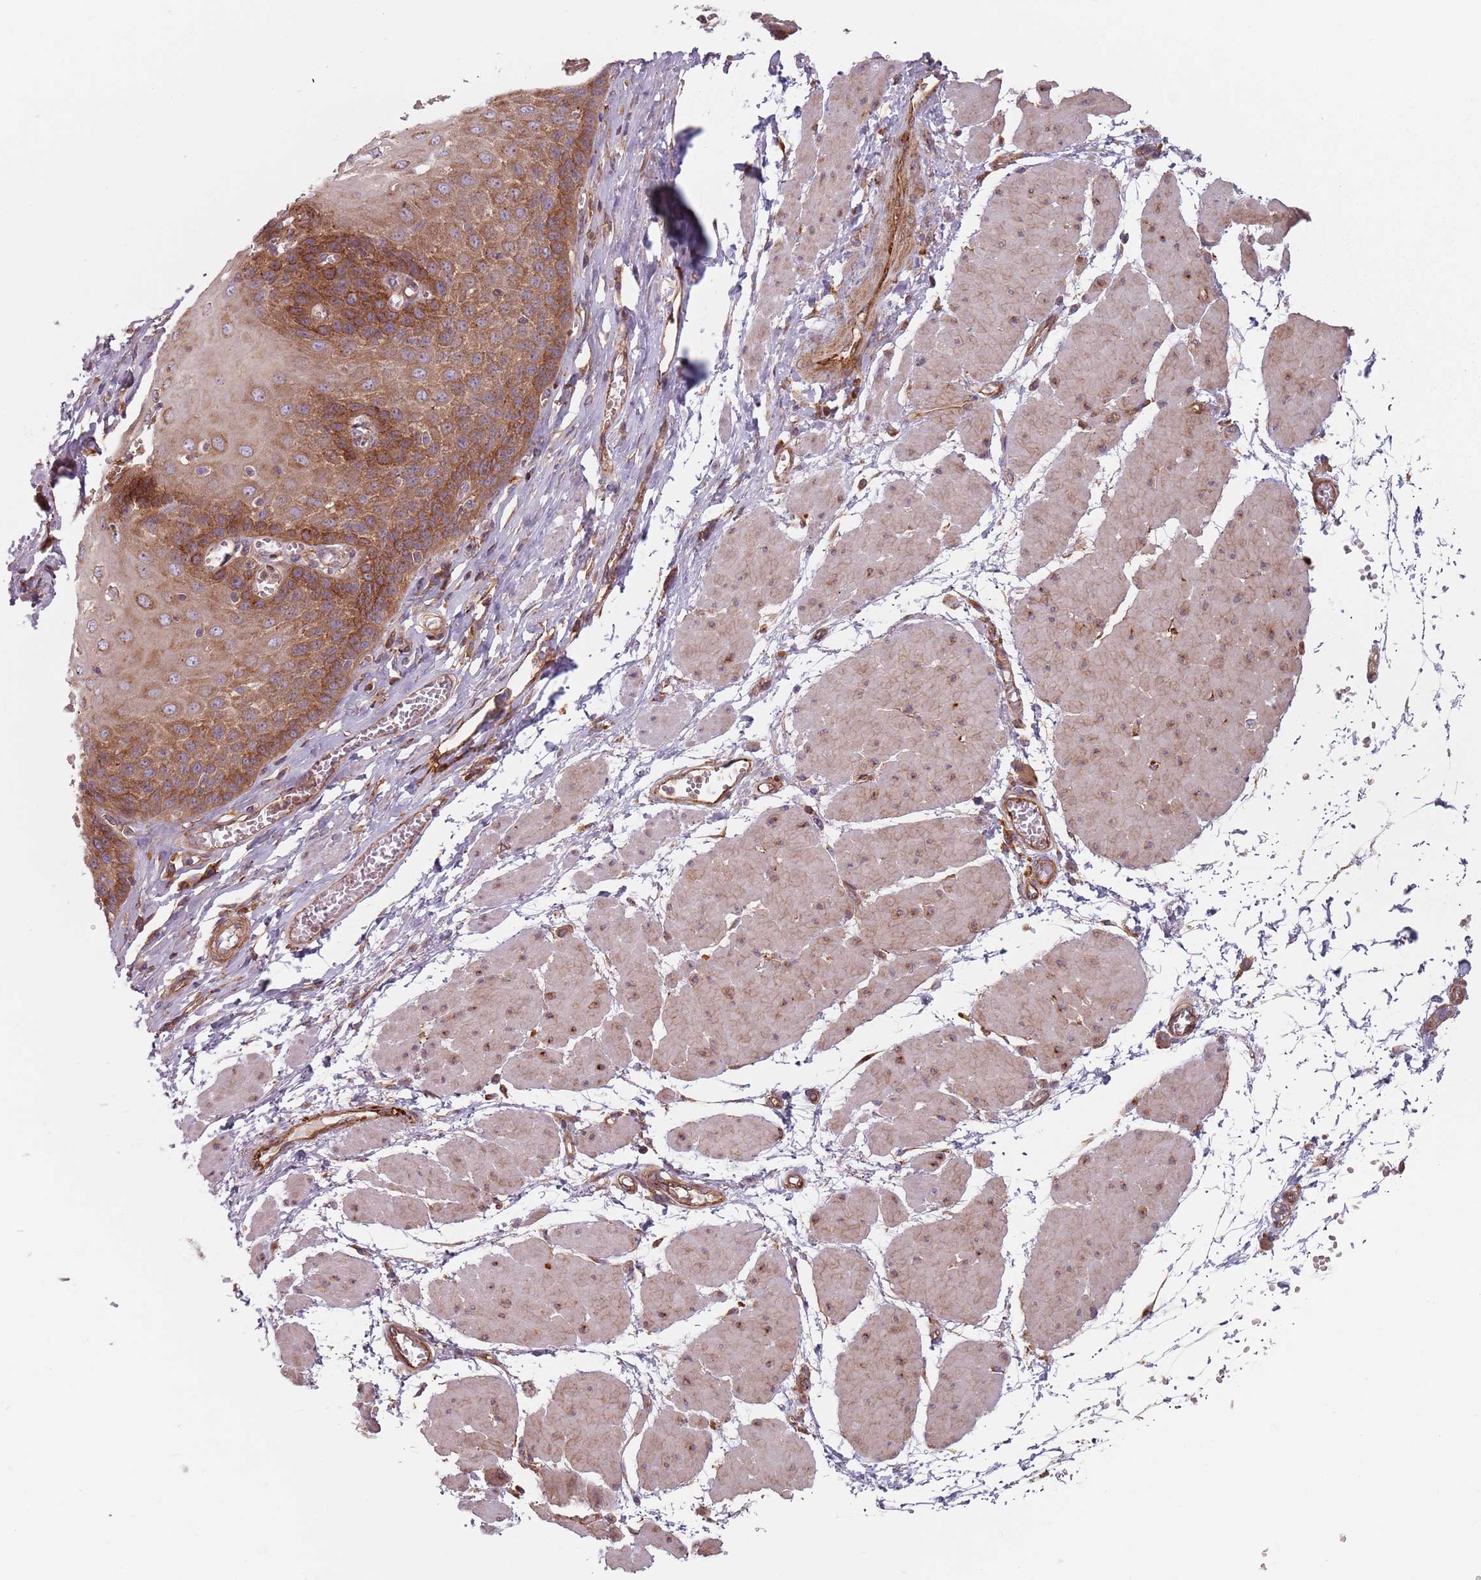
{"staining": {"intensity": "moderate", "quantity": ">75%", "location": "cytoplasmic/membranous"}, "tissue": "esophagus", "cell_type": "Squamous epithelial cells", "image_type": "normal", "snomed": [{"axis": "morphology", "description": "Normal tissue, NOS"}, {"axis": "topography", "description": "Esophagus"}], "caption": "Moderate cytoplasmic/membranous positivity for a protein is present in approximately >75% of squamous epithelial cells of unremarkable esophagus using IHC.", "gene": "TPD52L2", "patient": {"sex": "male", "age": 60}}